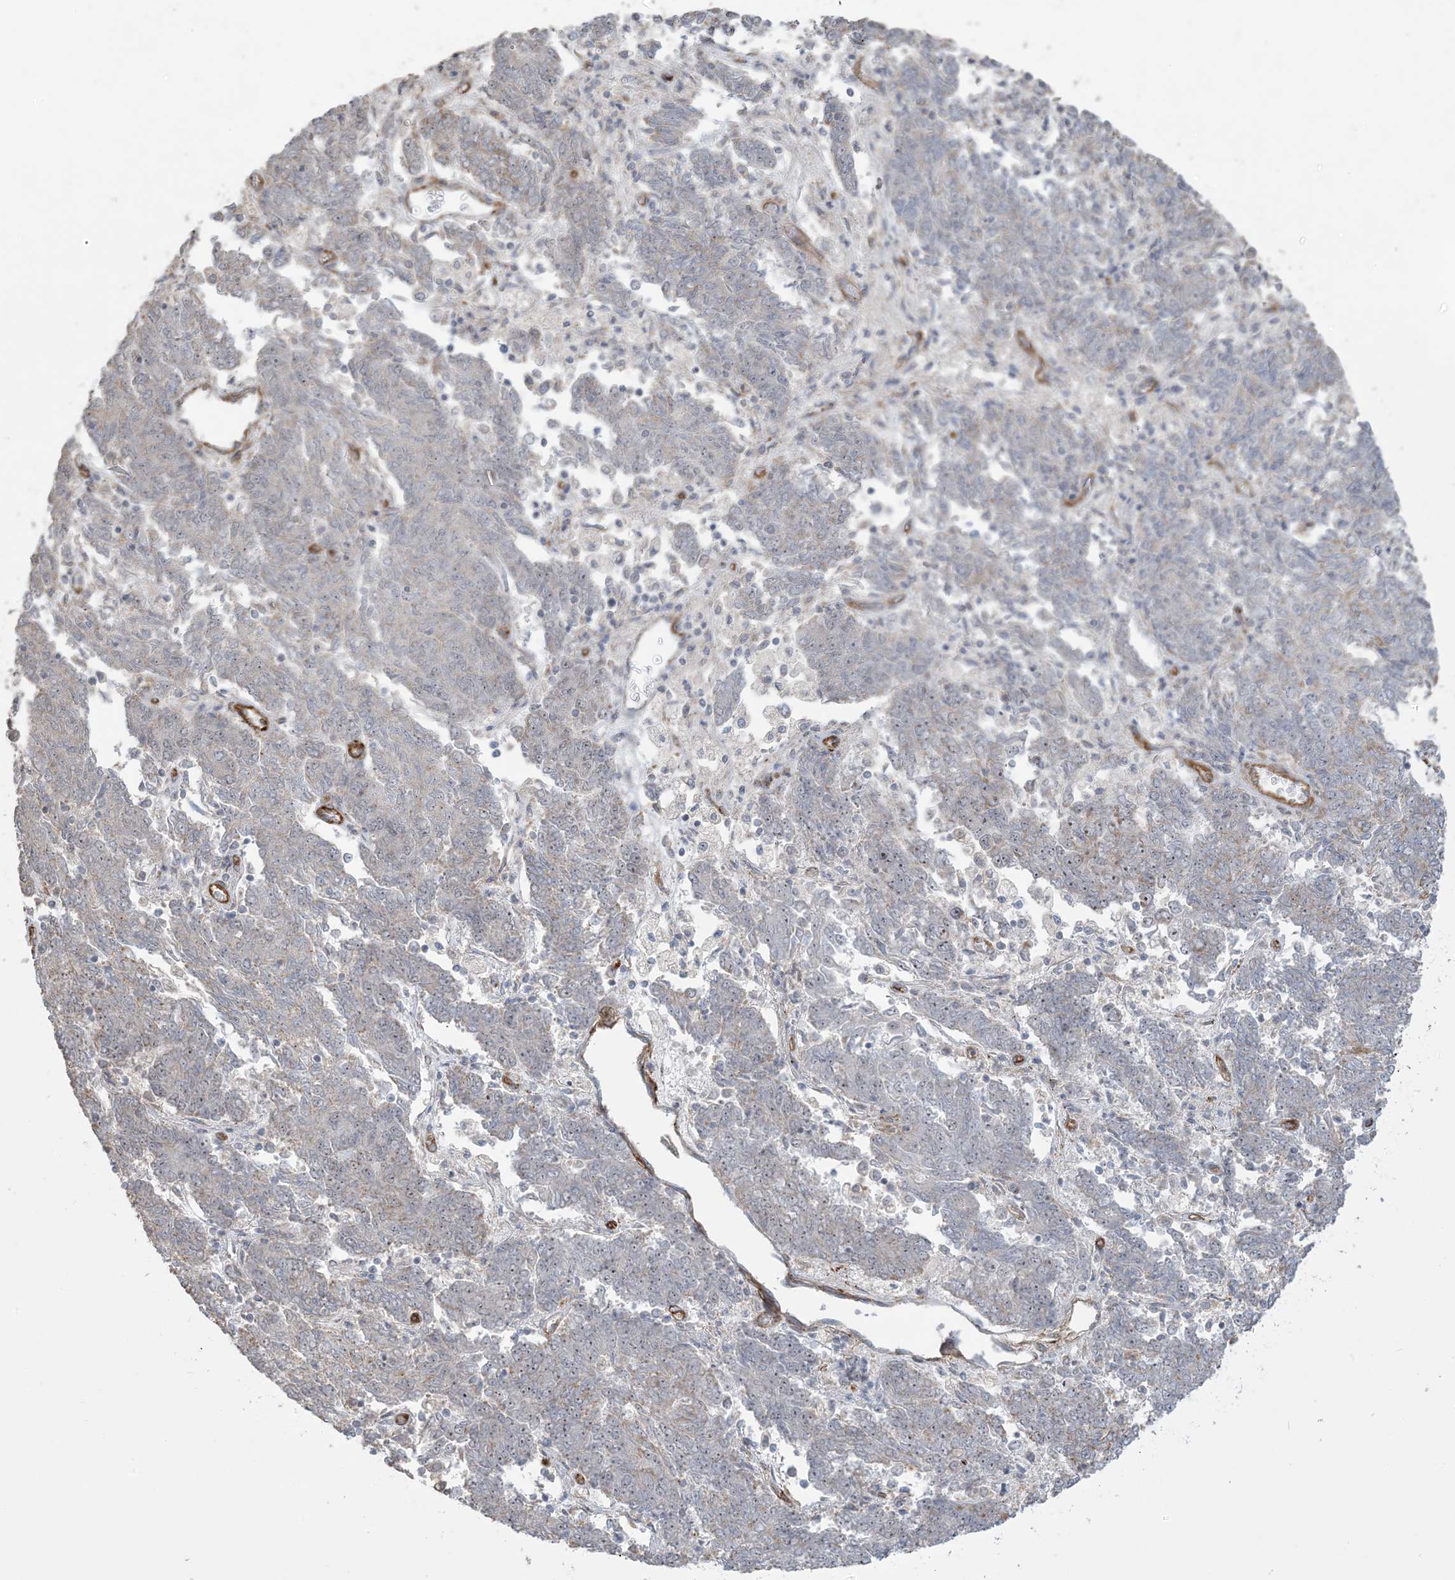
{"staining": {"intensity": "moderate", "quantity": "<25%", "location": "cytoplasmic/membranous"}, "tissue": "endometrial cancer", "cell_type": "Tumor cells", "image_type": "cancer", "snomed": [{"axis": "morphology", "description": "Adenocarcinoma, NOS"}, {"axis": "topography", "description": "Endometrium"}], "caption": "The micrograph exhibits immunohistochemical staining of endometrial cancer (adenocarcinoma). There is moderate cytoplasmic/membranous expression is present in approximately <25% of tumor cells. The protein of interest is stained brown, and the nuclei are stained in blue (DAB IHC with brightfield microscopy, high magnification).", "gene": "AGA", "patient": {"sex": "female", "age": 80}}